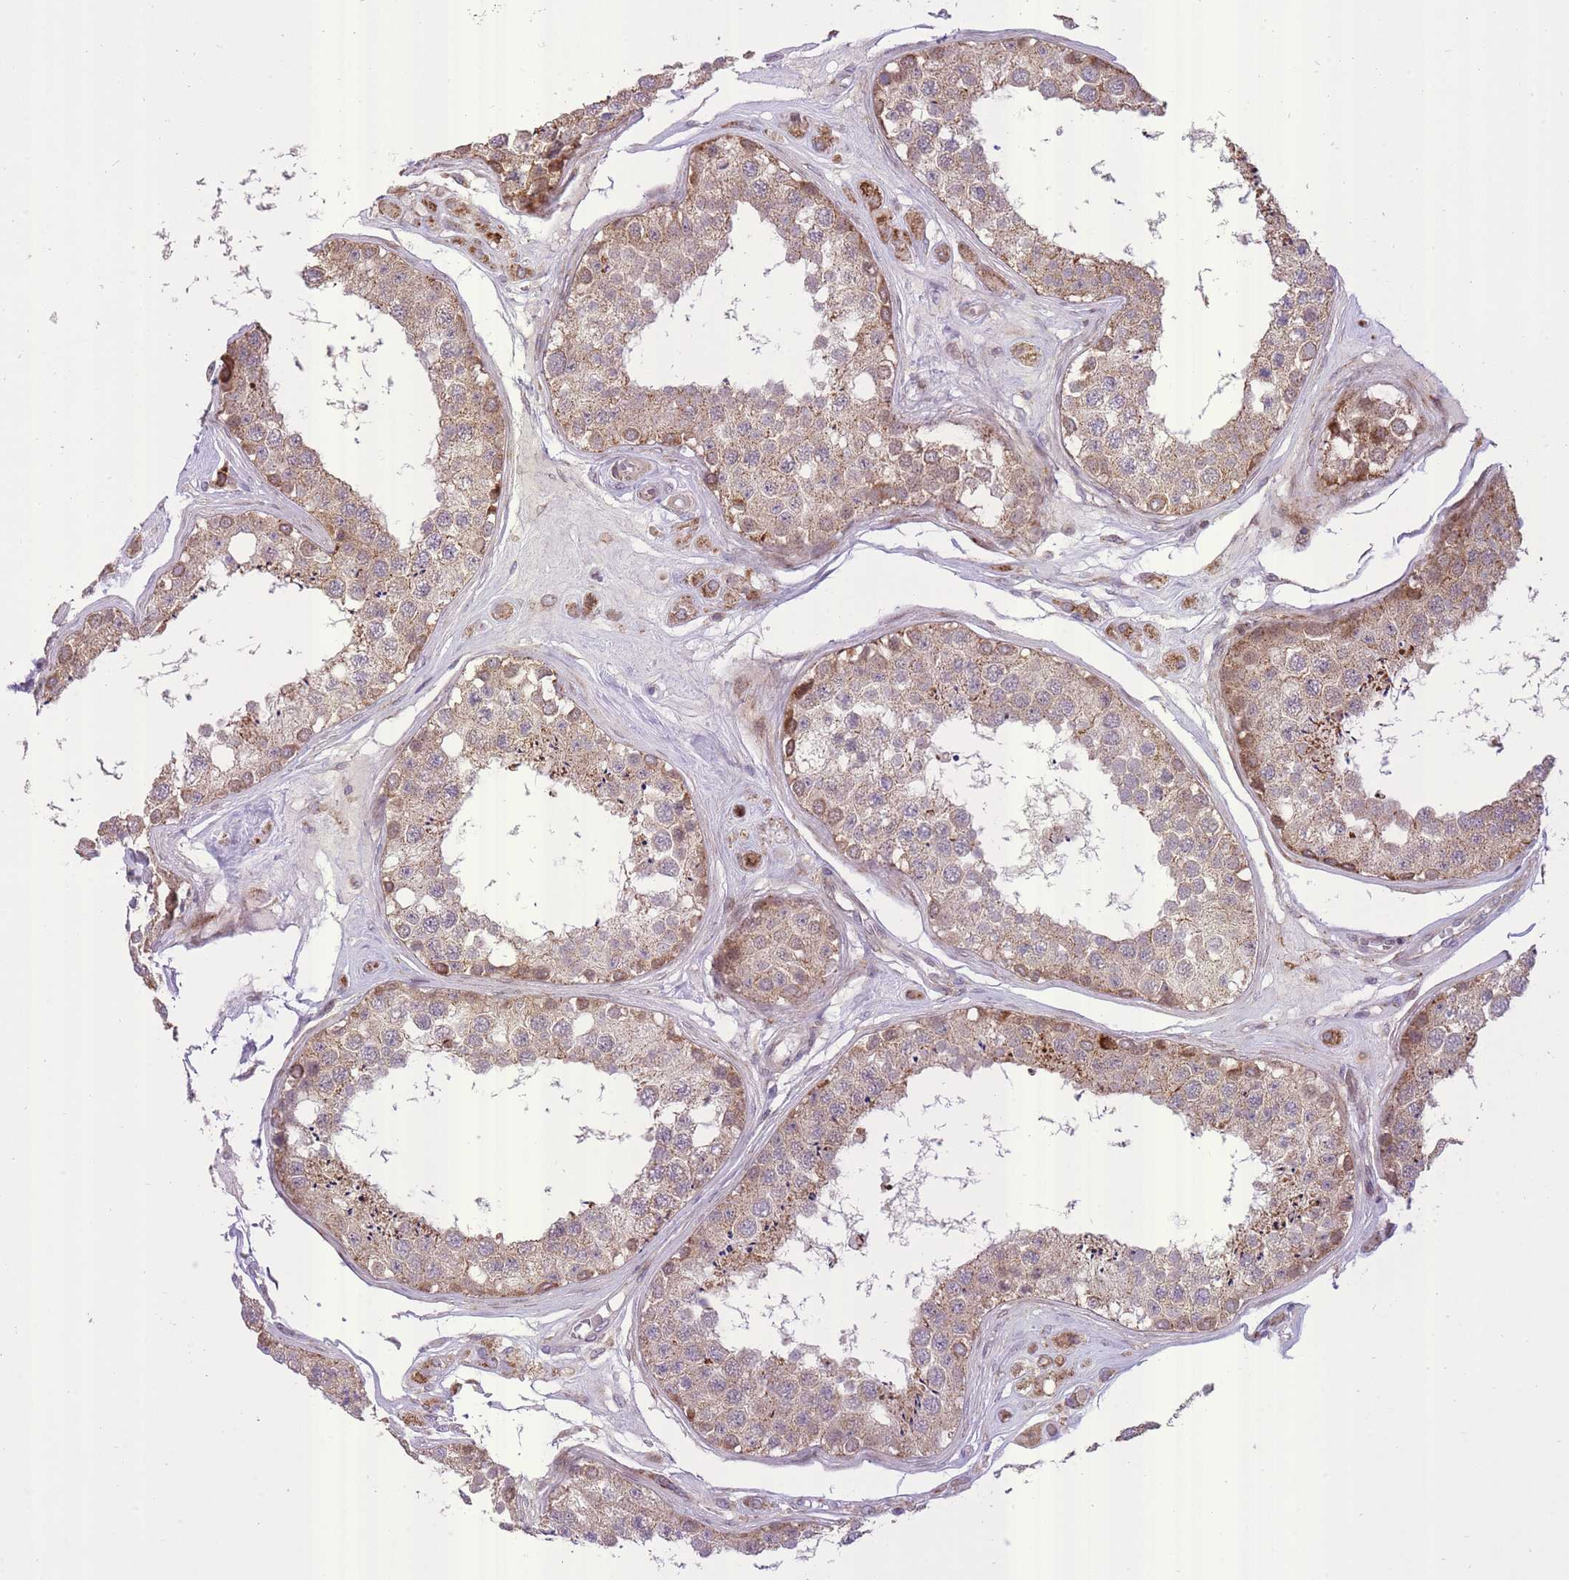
{"staining": {"intensity": "moderate", "quantity": ">75%", "location": "cytoplasmic/membranous"}, "tissue": "testis", "cell_type": "Cells in seminiferous ducts", "image_type": "normal", "snomed": [{"axis": "morphology", "description": "Normal tissue, NOS"}, {"axis": "topography", "description": "Testis"}], "caption": "Protein analysis of benign testis reveals moderate cytoplasmic/membranous staining in approximately >75% of cells in seminiferous ducts. (DAB = brown stain, brightfield microscopy at high magnification).", "gene": "SLC4A4", "patient": {"sex": "male", "age": 25}}